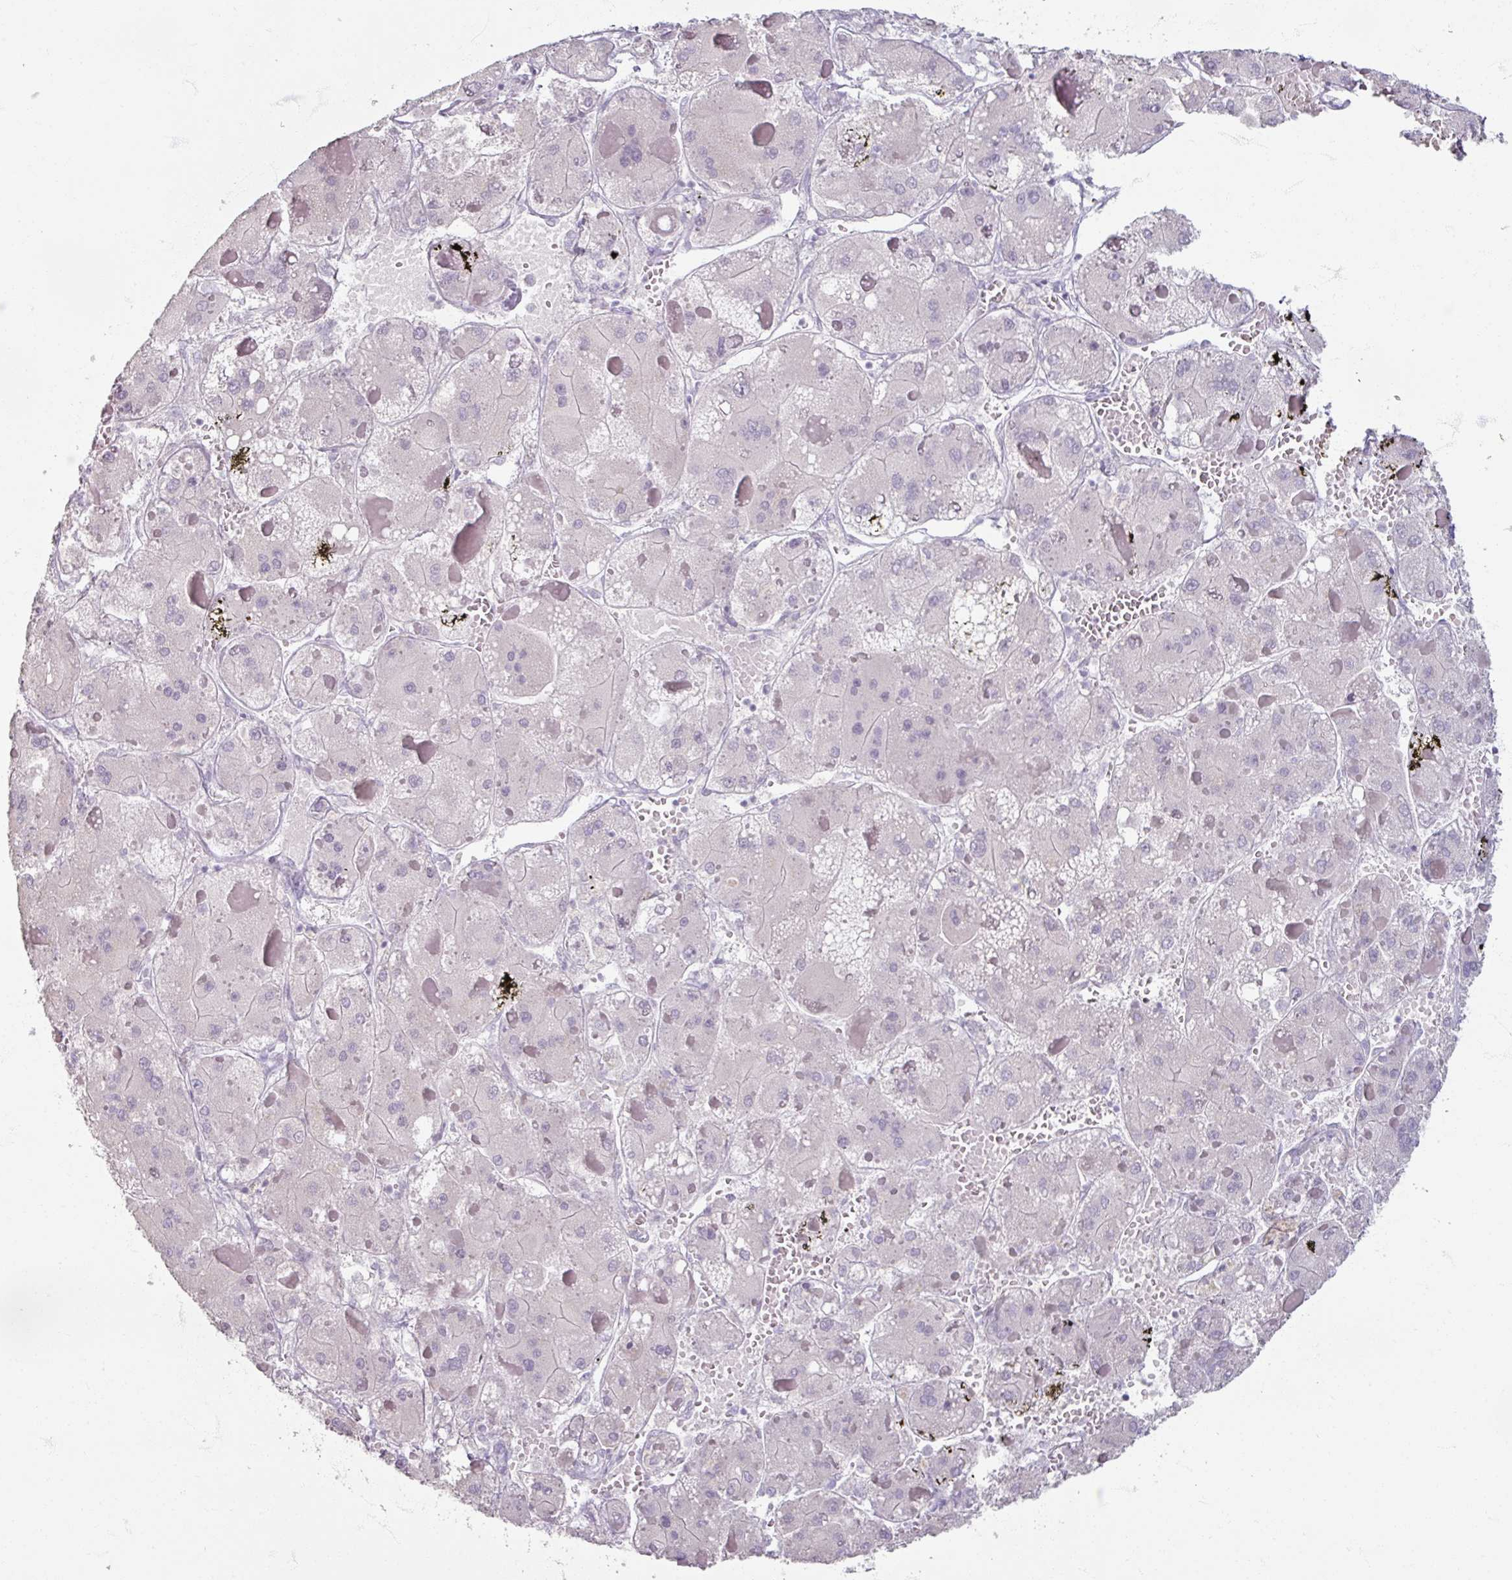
{"staining": {"intensity": "negative", "quantity": "none", "location": "none"}, "tissue": "liver cancer", "cell_type": "Tumor cells", "image_type": "cancer", "snomed": [{"axis": "morphology", "description": "Carcinoma, Hepatocellular, NOS"}, {"axis": "topography", "description": "Liver"}], "caption": "This image is of liver hepatocellular carcinoma stained with IHC to label a protein in brown with the nuclei are counter-stained blue. There is no expression in tumor cells. (Immunohistochemistry (ihc), brightfield microscopy, high magnification).", "gene": "TG", "patient": {"sex": "female", "age": 73}}